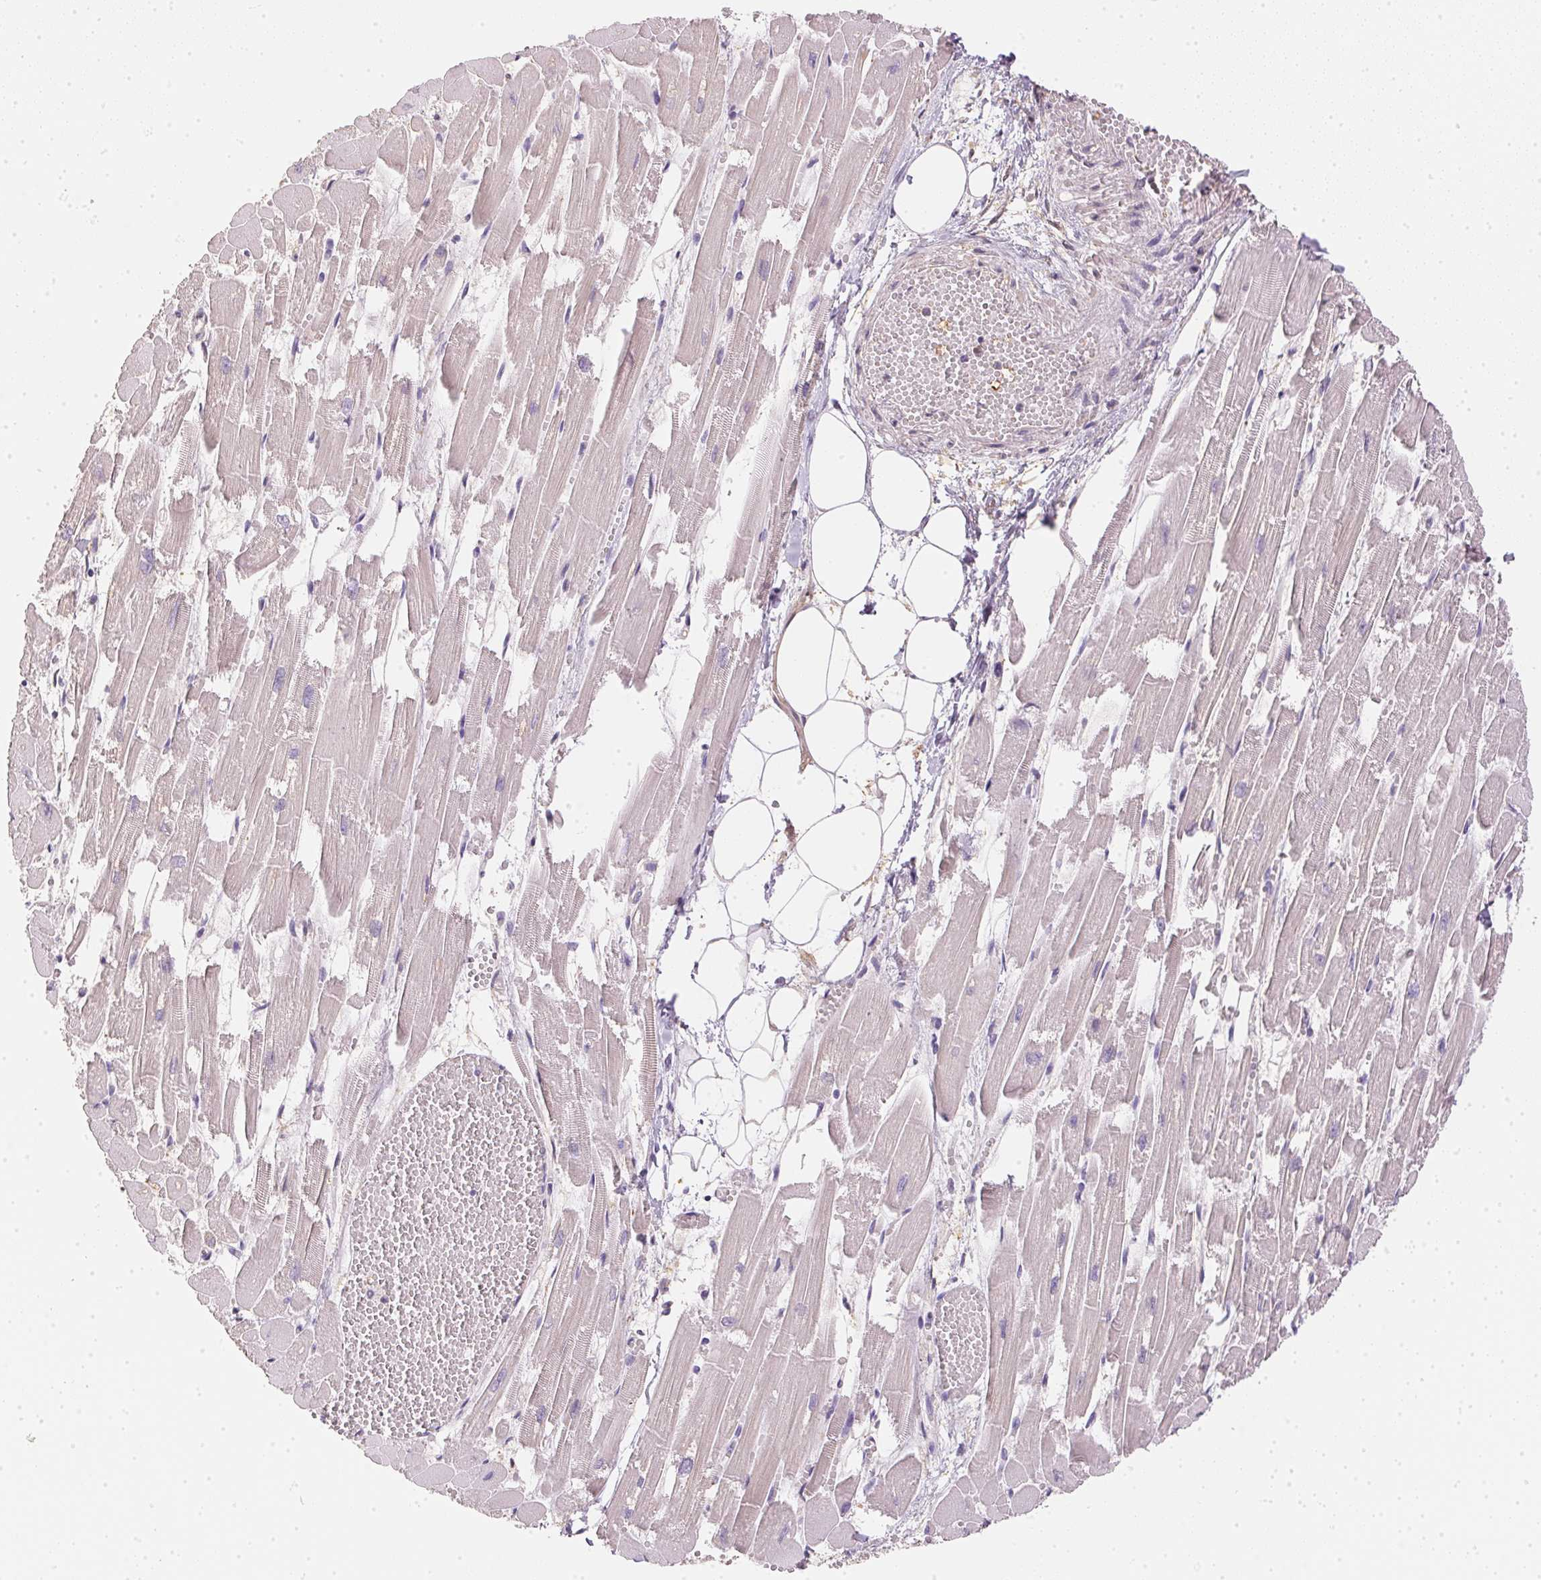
{"staining": {"intensity": "negative", "quantity": "none", "location": "none"}, "tissue": "heart muscle", "cell_type": "Cardiomyocytes", "image_type": "normal", "snomed": [{"axis": "morphology", "description": "Normal tissue, NOS"}, {"axis": "topography", "description": "Heart"}], "caption": "Immunohistochemistry of unremarkable heart muscle shows no staining in cardiomyocytes.", "gene": "S100A3", "patient": {"sex": "female", "age": 52}}